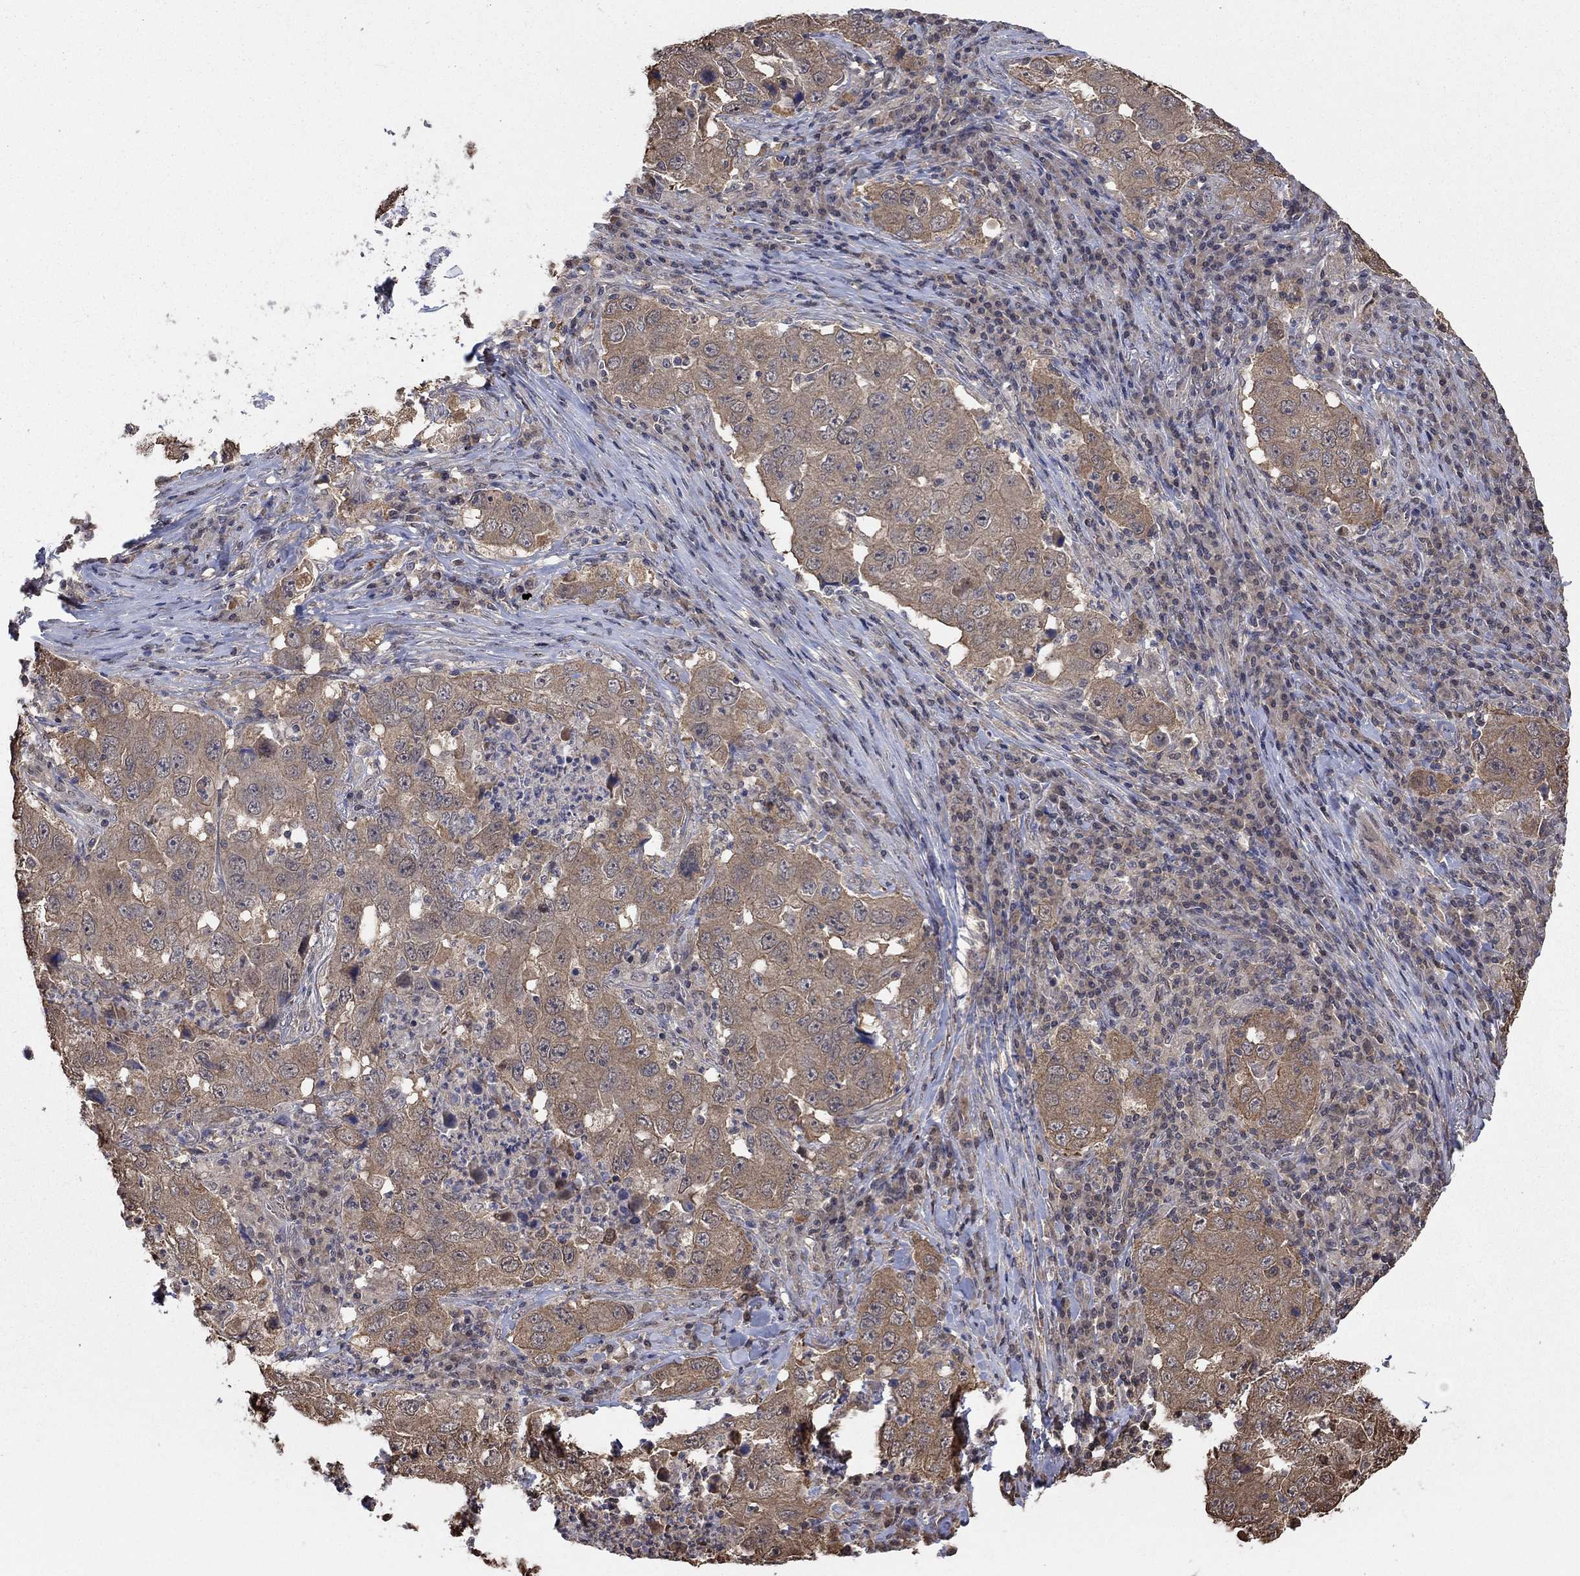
{"staining": {"intensity": "moderate", "quantity": "25%-75%", "location": "cytoplasmic/membranous"}, "tissue": "lung cancer", "cell_type": "Tumor cells", "image_type": "cancer", "snomed": [{"axis": "morphology", "description": "Adenocarcinoma, NOS"}, {"axis": "topography", "description": "Lung"}], "caption": "Human adenocarcinoma (lung) stained with a brown dye exhibits moderate cytoplasmic/membranous positive staining in about 25%-75% of tumor cells.", "gene": "RNF114", "patient": {"sex": "male", "age": 73}}